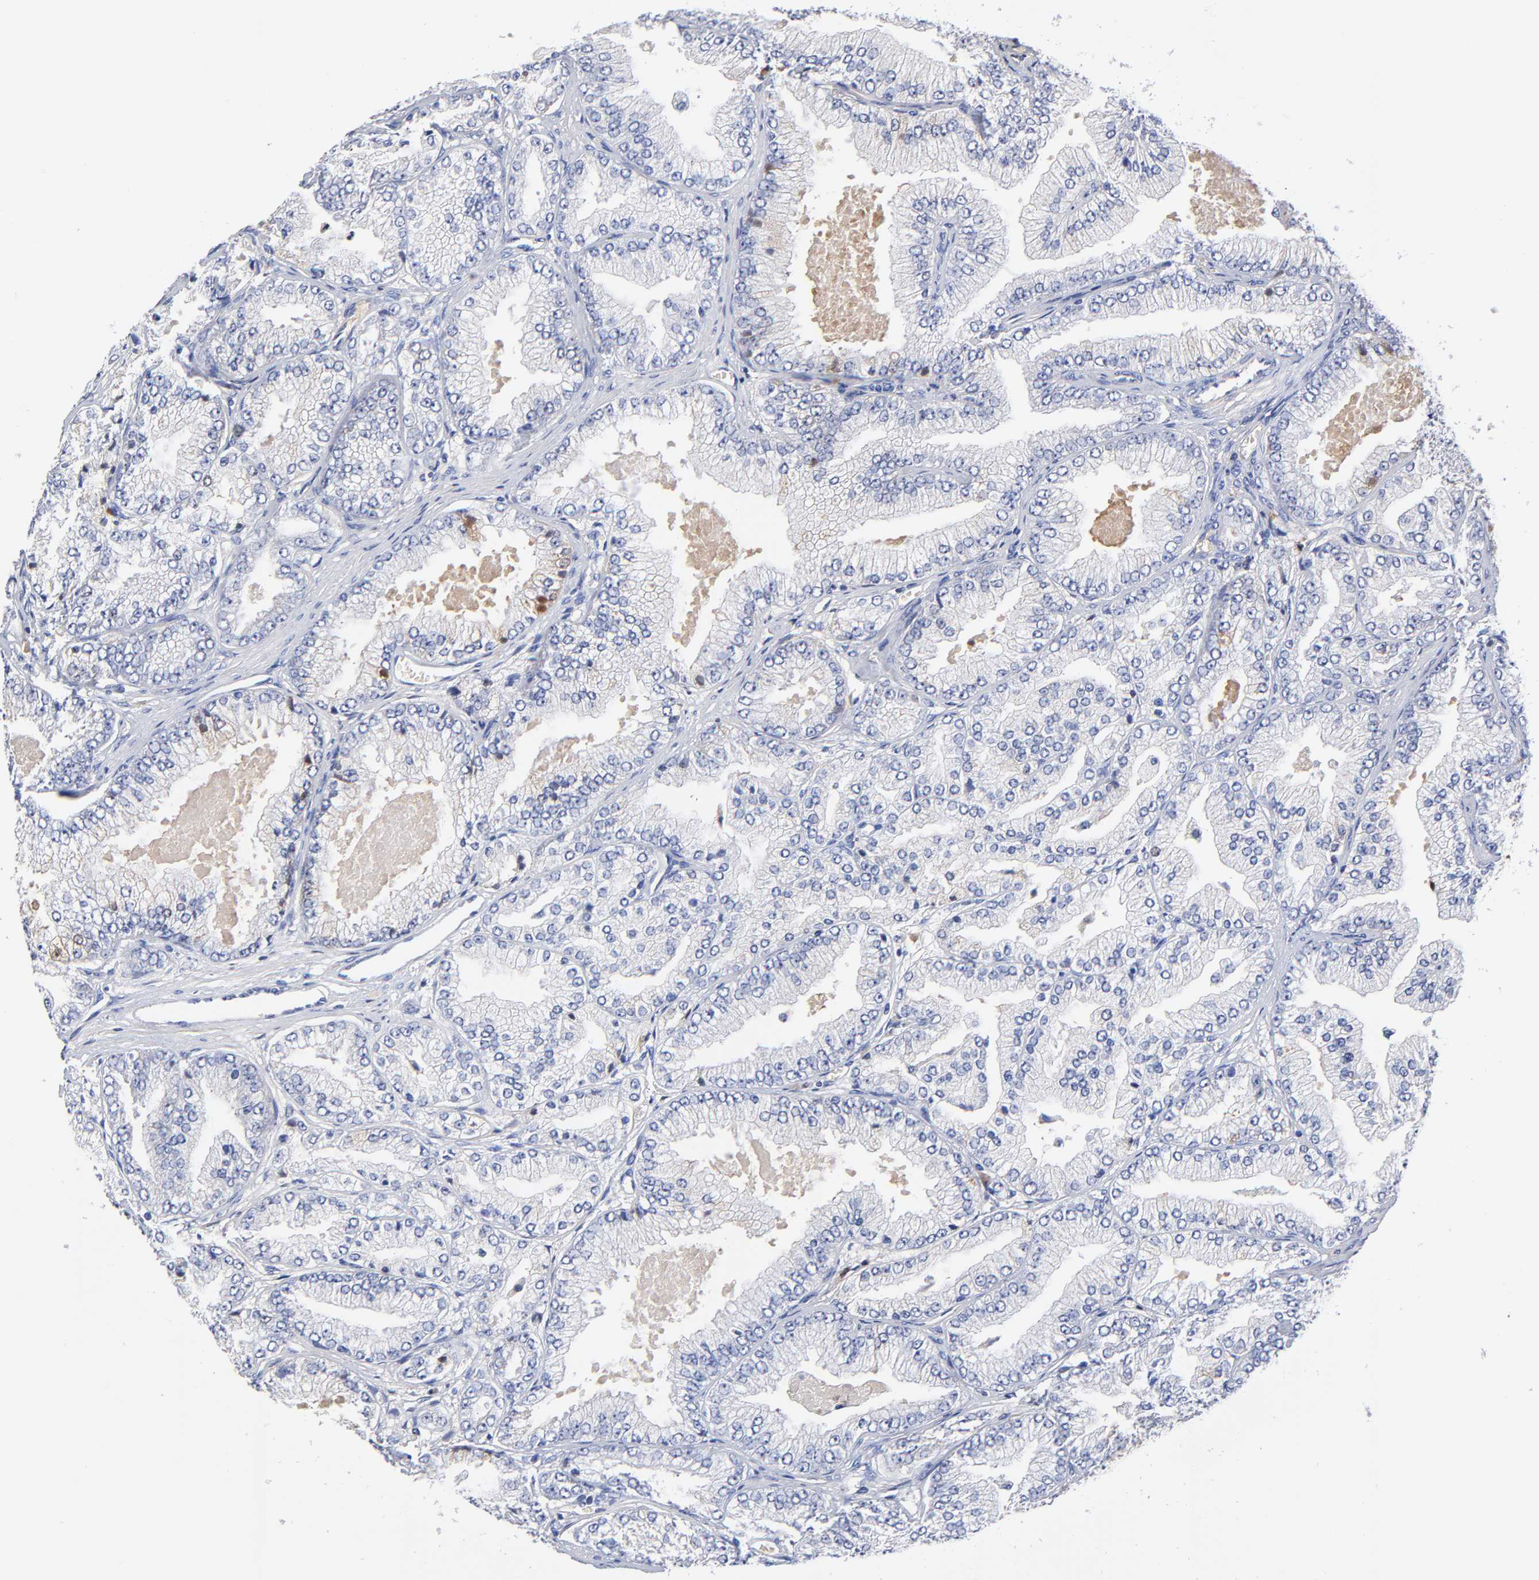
{"staining": {"intensity": "weak", "quantity": "<25%", "location": "cytoplasmic/membranous"}, "tissue": "prostate cancer", "cell_type": "Tumor cells", "image_type": "cancer", "snomed": [{"axis": "morphology", "description": "Adenocarcinoma, High grade"}, {"axis": "topography", "description": "Prostate"}], "caption": "High-grade adenocarcinoma (prostate) stained for a protein using IHC shows no staining tumor cells.", "gene": "IGLV3-10", "patient": {"sex": "male", "age": 61}}